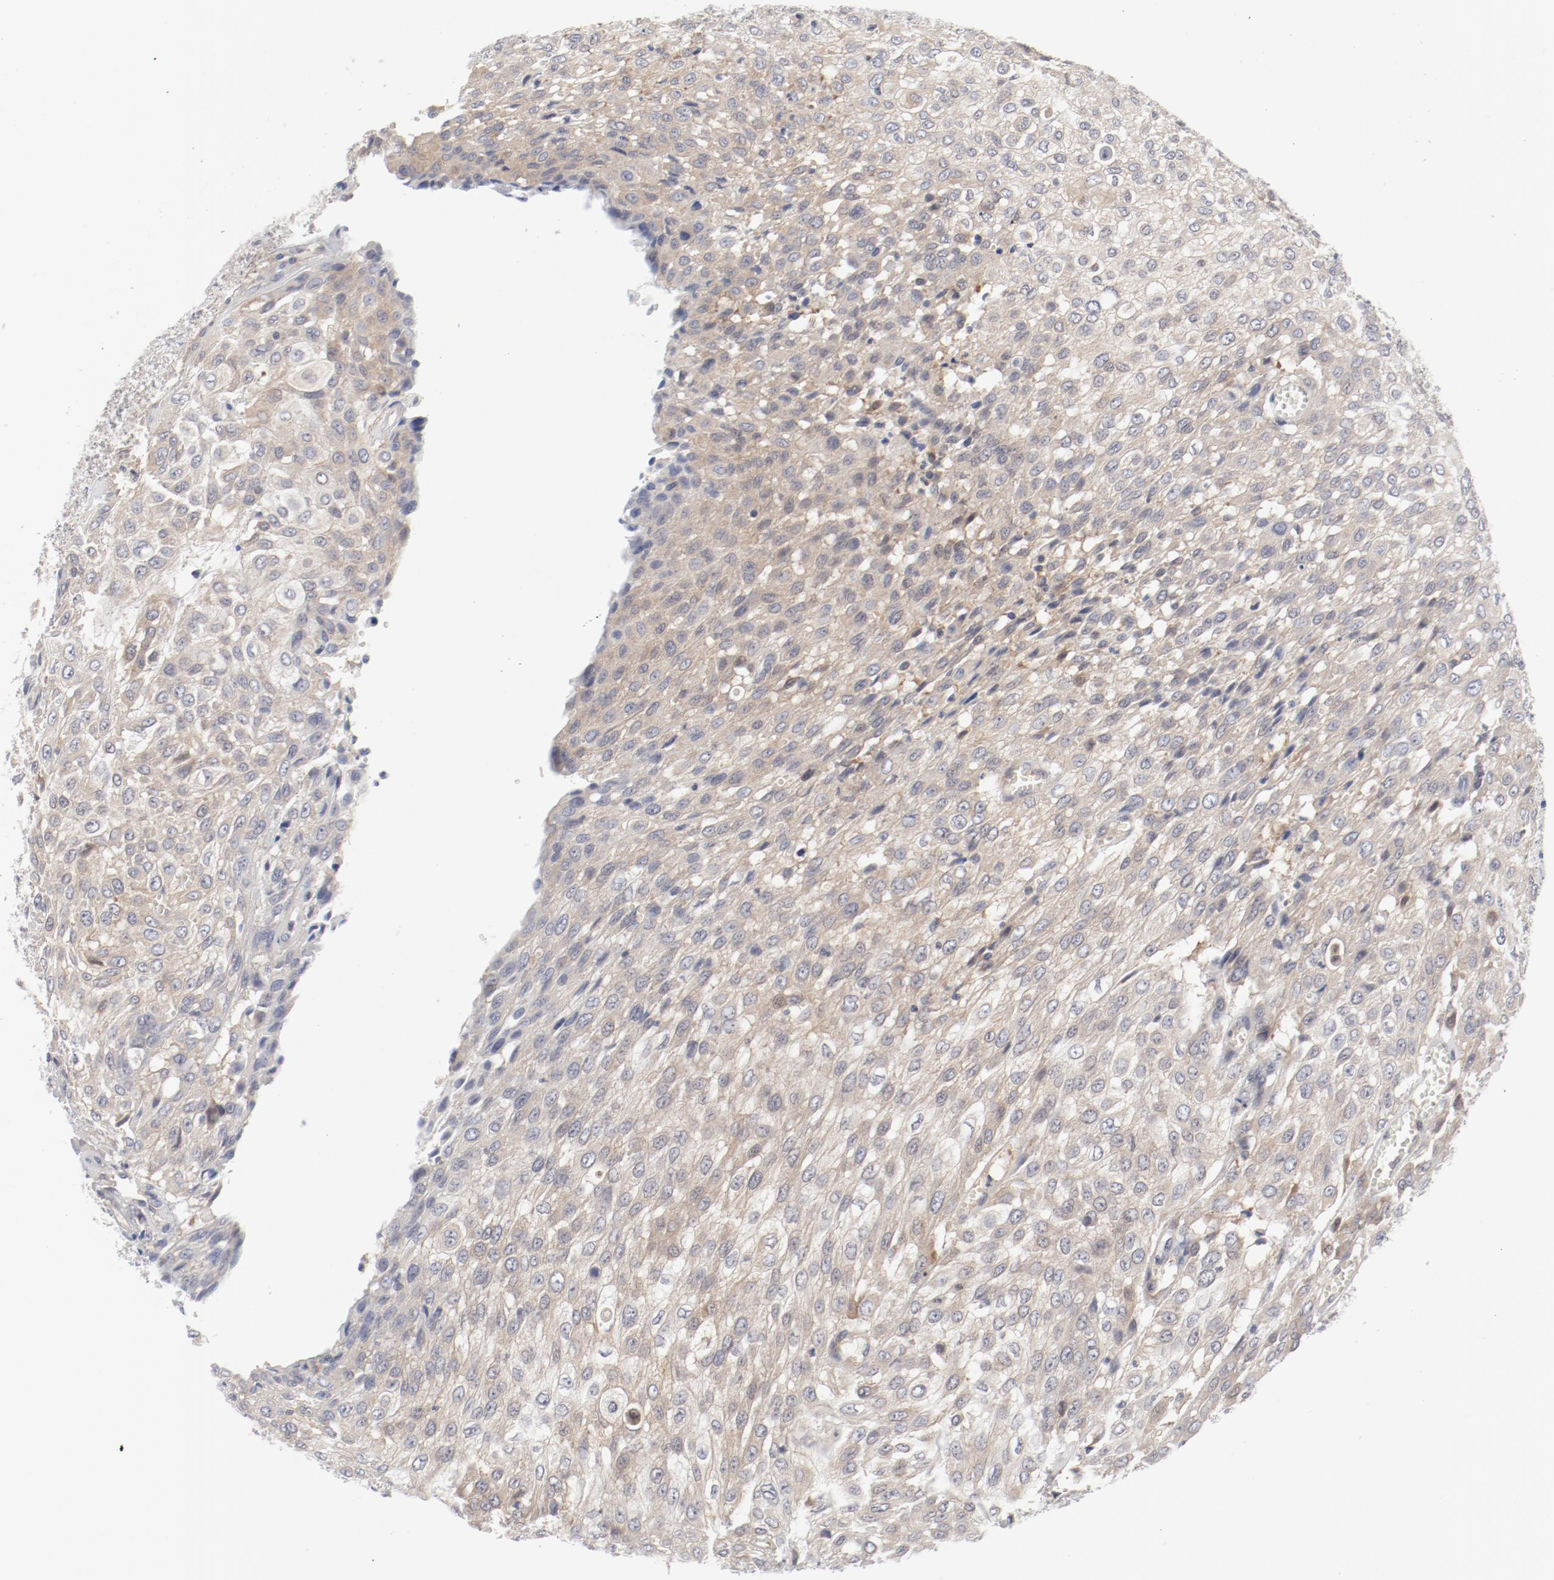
{"staining": {"intensity": "weak", "quantity": ">75%", "location": "cytoplasmic/membranous"}, "tissue": "urothelial cancer", "cell_type": "Tumor cells", "image_type": "cancer", "snomed": [{"axis": "morphology", "description": "Urothelial carcinoma, High grade"}, {"axis": "topography", "description": "Urinary bladder"}], "caption": "This histopathology image demonstrates immunohistochemistry (IHC) staining of high-grade urothelial carcinoma, with low weak cytoplasmic/membranous positivity in approximately >75% of tumor cells.", "gene": "BAD", "patient": {"sex": "male", "age": 57}}